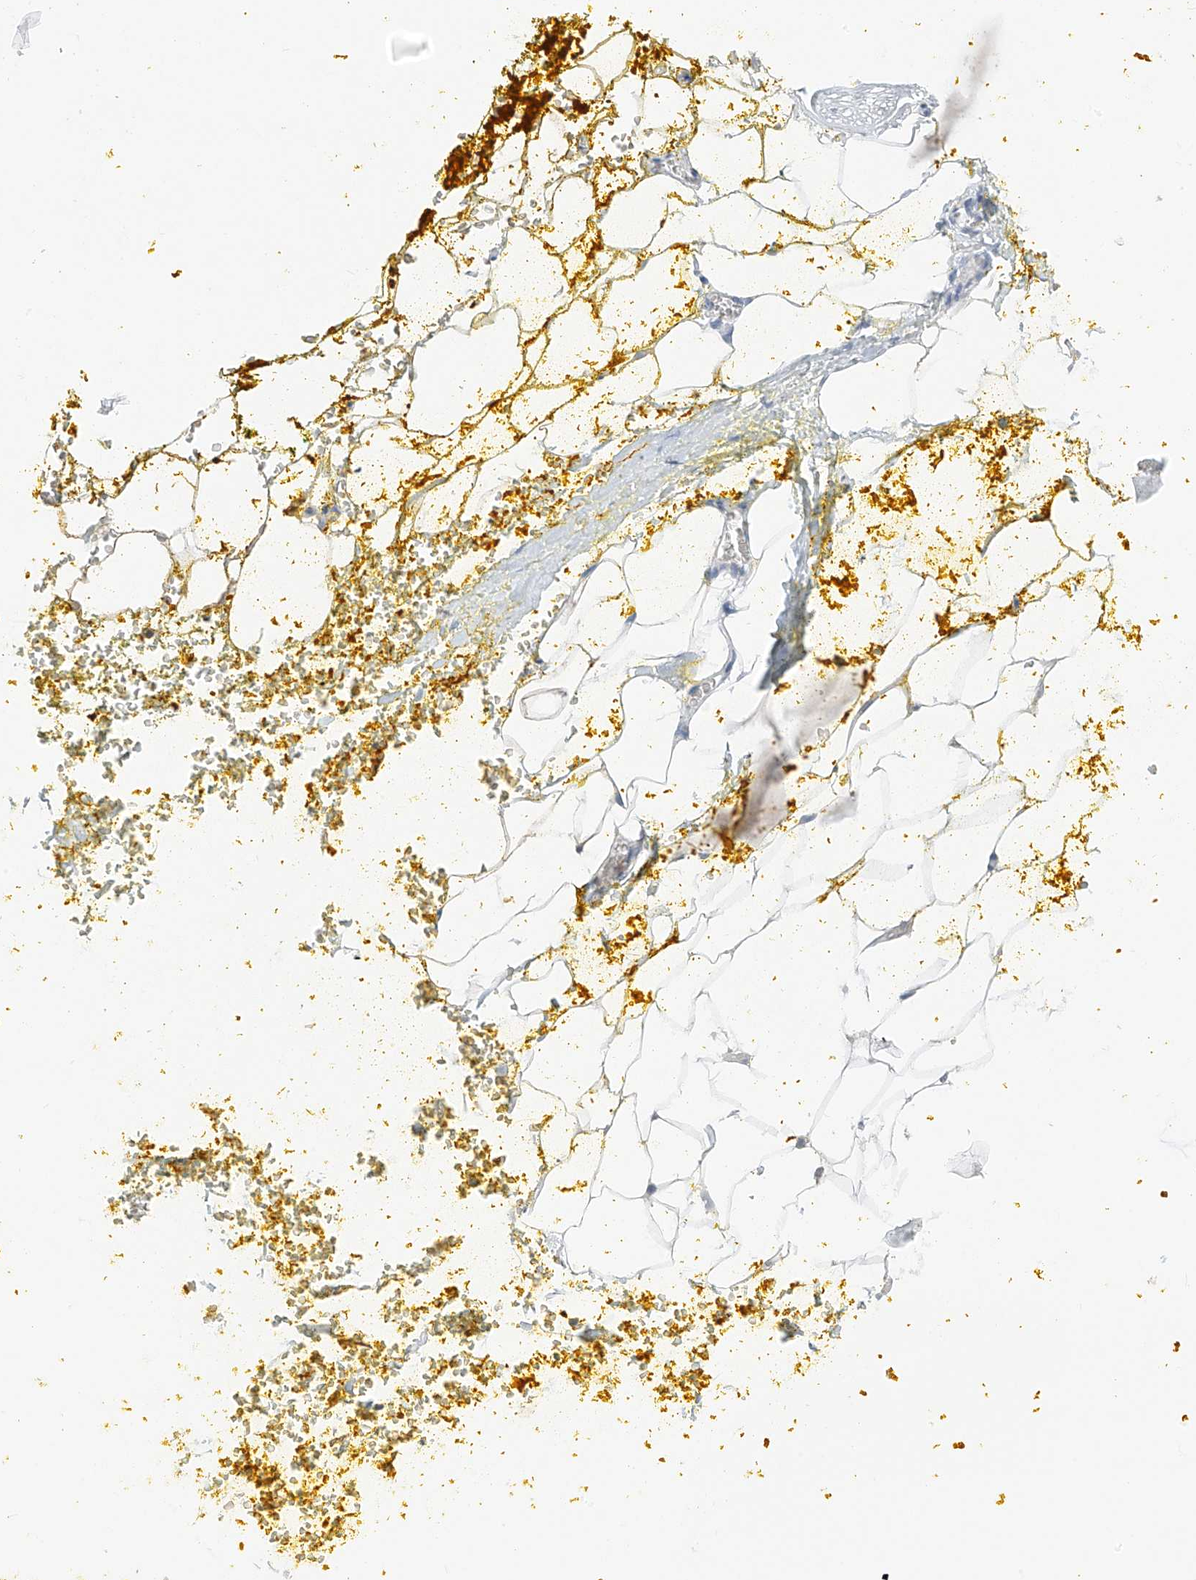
{"staining": {"intensity": "negative", "quantity": "none", "location": "none"}, "tissue": "adipose tissue", "cell_type": "Adipocytes", "image_type": "normal", "snomed": [{"axis": "morphology", "description": "Normal tissue, NOS"}, {"axis": "morphology", "description": "Adenocarcinoma, Low grade"}, {"axis": "topography", "description": "Prostate"}, {"axis": "topography", "description": "Peripheral nerve tissue"}], "caption": "A micrograph of adipose tissue stained for a protein reveals no brown staining in adipocytes. Nuclei are stained in blue.", "gene": "APLF", "patient": {"sex": "male", "age": 63}}